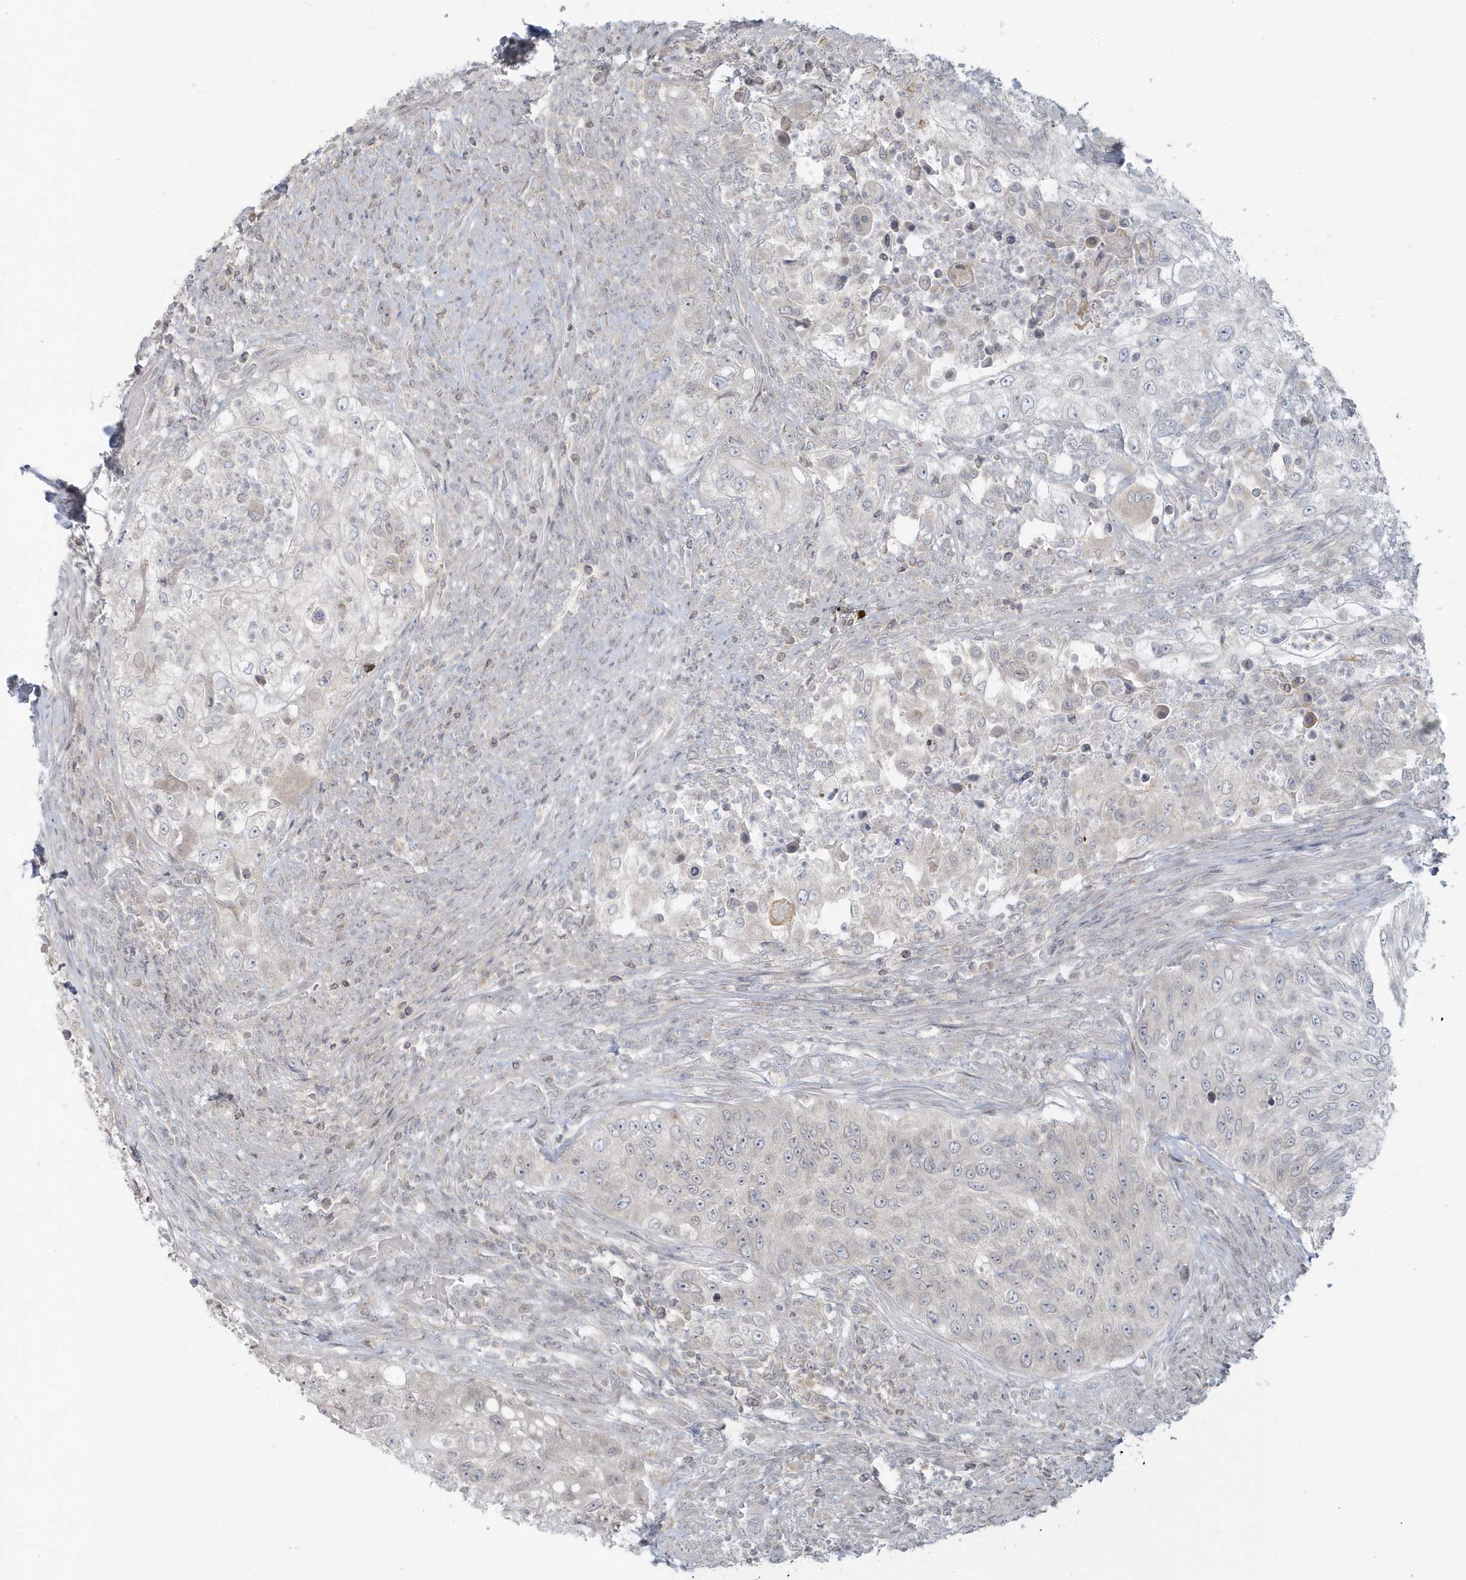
{"staining": {"intensity": "negative", "quantity": "none", "location": "none"}, "tissue": "urothelial cancer", "cell_type": "Tumor cells", "image_type": "cancer", "snomed": [{"axis": "morphology", "description": "Urothelial carcinoma, High grade"}, {"axis": "topography", "description": "Urinary bladder"}], "caption": "Histopathology image shows no protein positivity in tumor cells of urothelial cancer tissue.", "gene": "BLTP3A", "patient": {"sex": "female", "age": 60}}